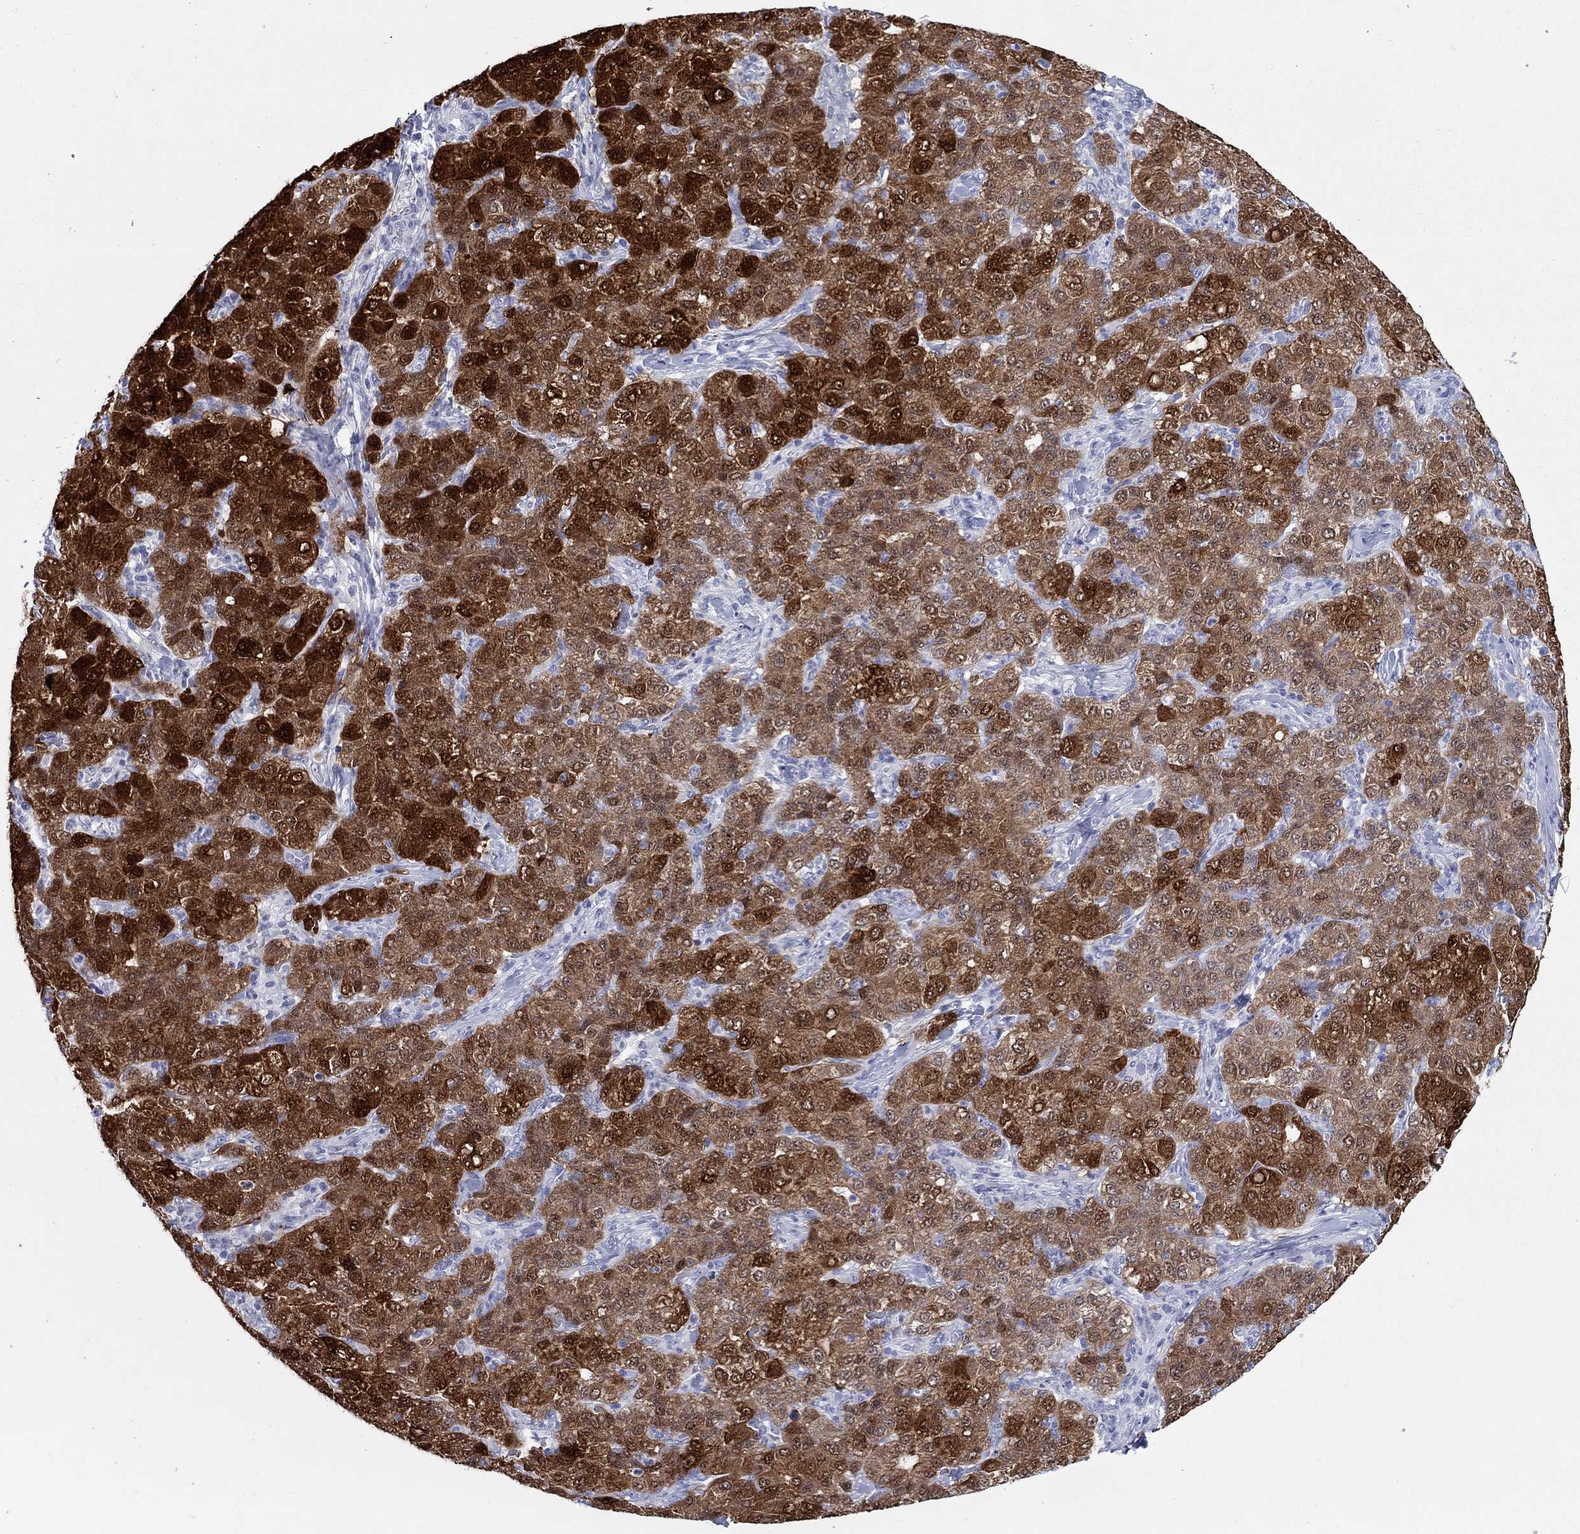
{"staining": {"intensity": "strong", "quantity": "25%-75%", "location": "cytoplasmic/membranous,nuclear"}, "tissue": "liver cancer", "cell_type": "Tumor cells", "image_type": "cancer", "snomed": [{"axis": "morphology", "description": "Carcinoma, Hepatocellular, NOS"}, {"axis": "topography", "description": "Liver"}], "caption": "Approximately 25%-75% of tumor cells in human liver cancer show strong cytoplasmic/membranous and nuclear protein staining as visualized by brown immunohistochemical staining.", "gene": "AKR1C2", "patient": {"sex": "male", "age": 65}}